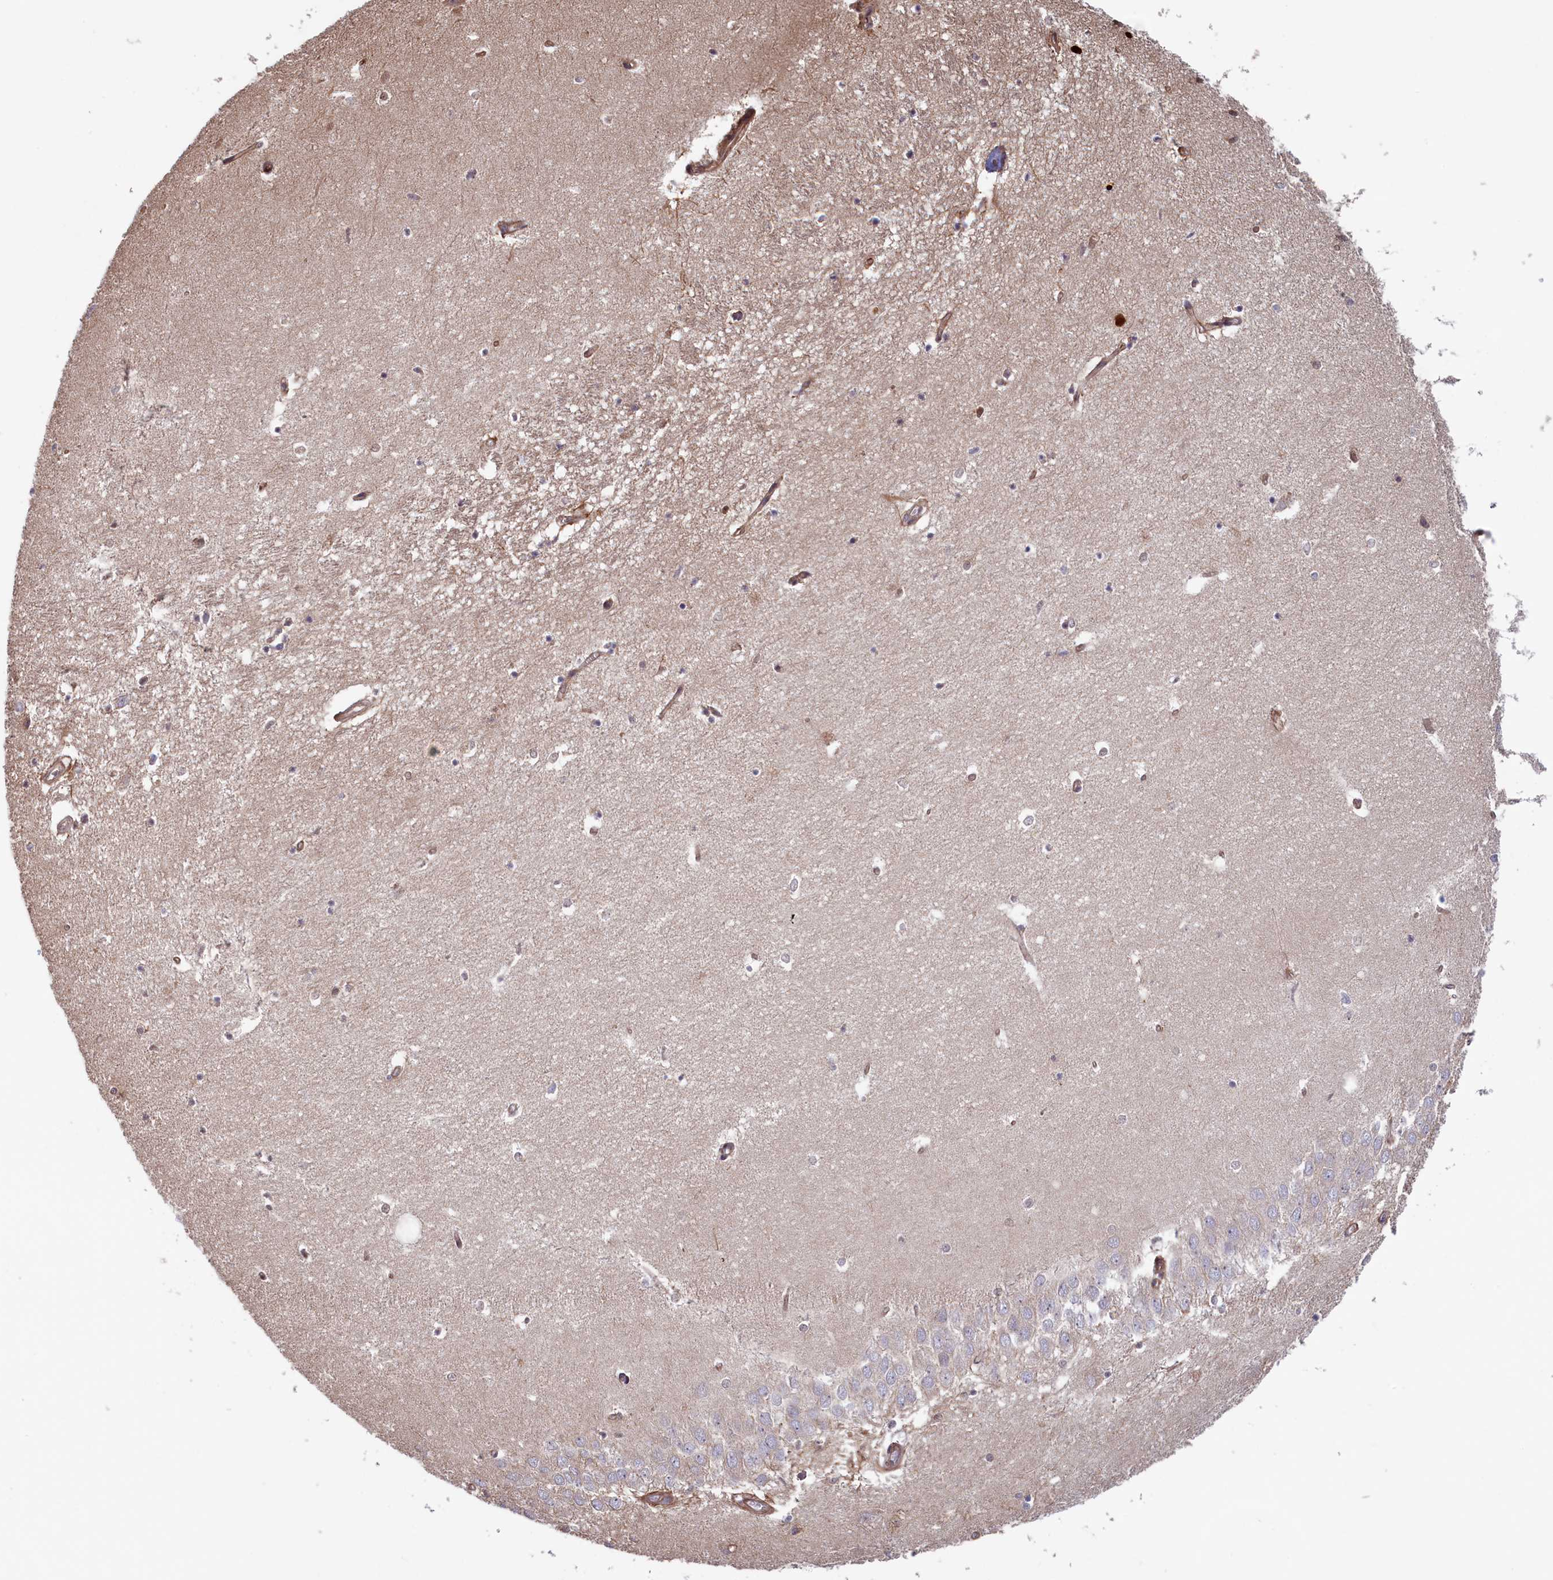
{"staining": {"intensity": "weak", "quantity": "<25%", "location": "cytoplasmic/membranous"}, "tissue": "hippocampus", "cell_type": "Glial cells", "image_type": "normal", "snomed": [{"axis": "morphology", "description": "Normal tissue, NOS"}, {"axis": "topography", "description": "Hippocampus"}], "caption": "The histopathology image exhibits no staining of glial cells in benign hippocampus.", "gene": "RILPL1", "patient": {"sex": "female", "age": 64}}